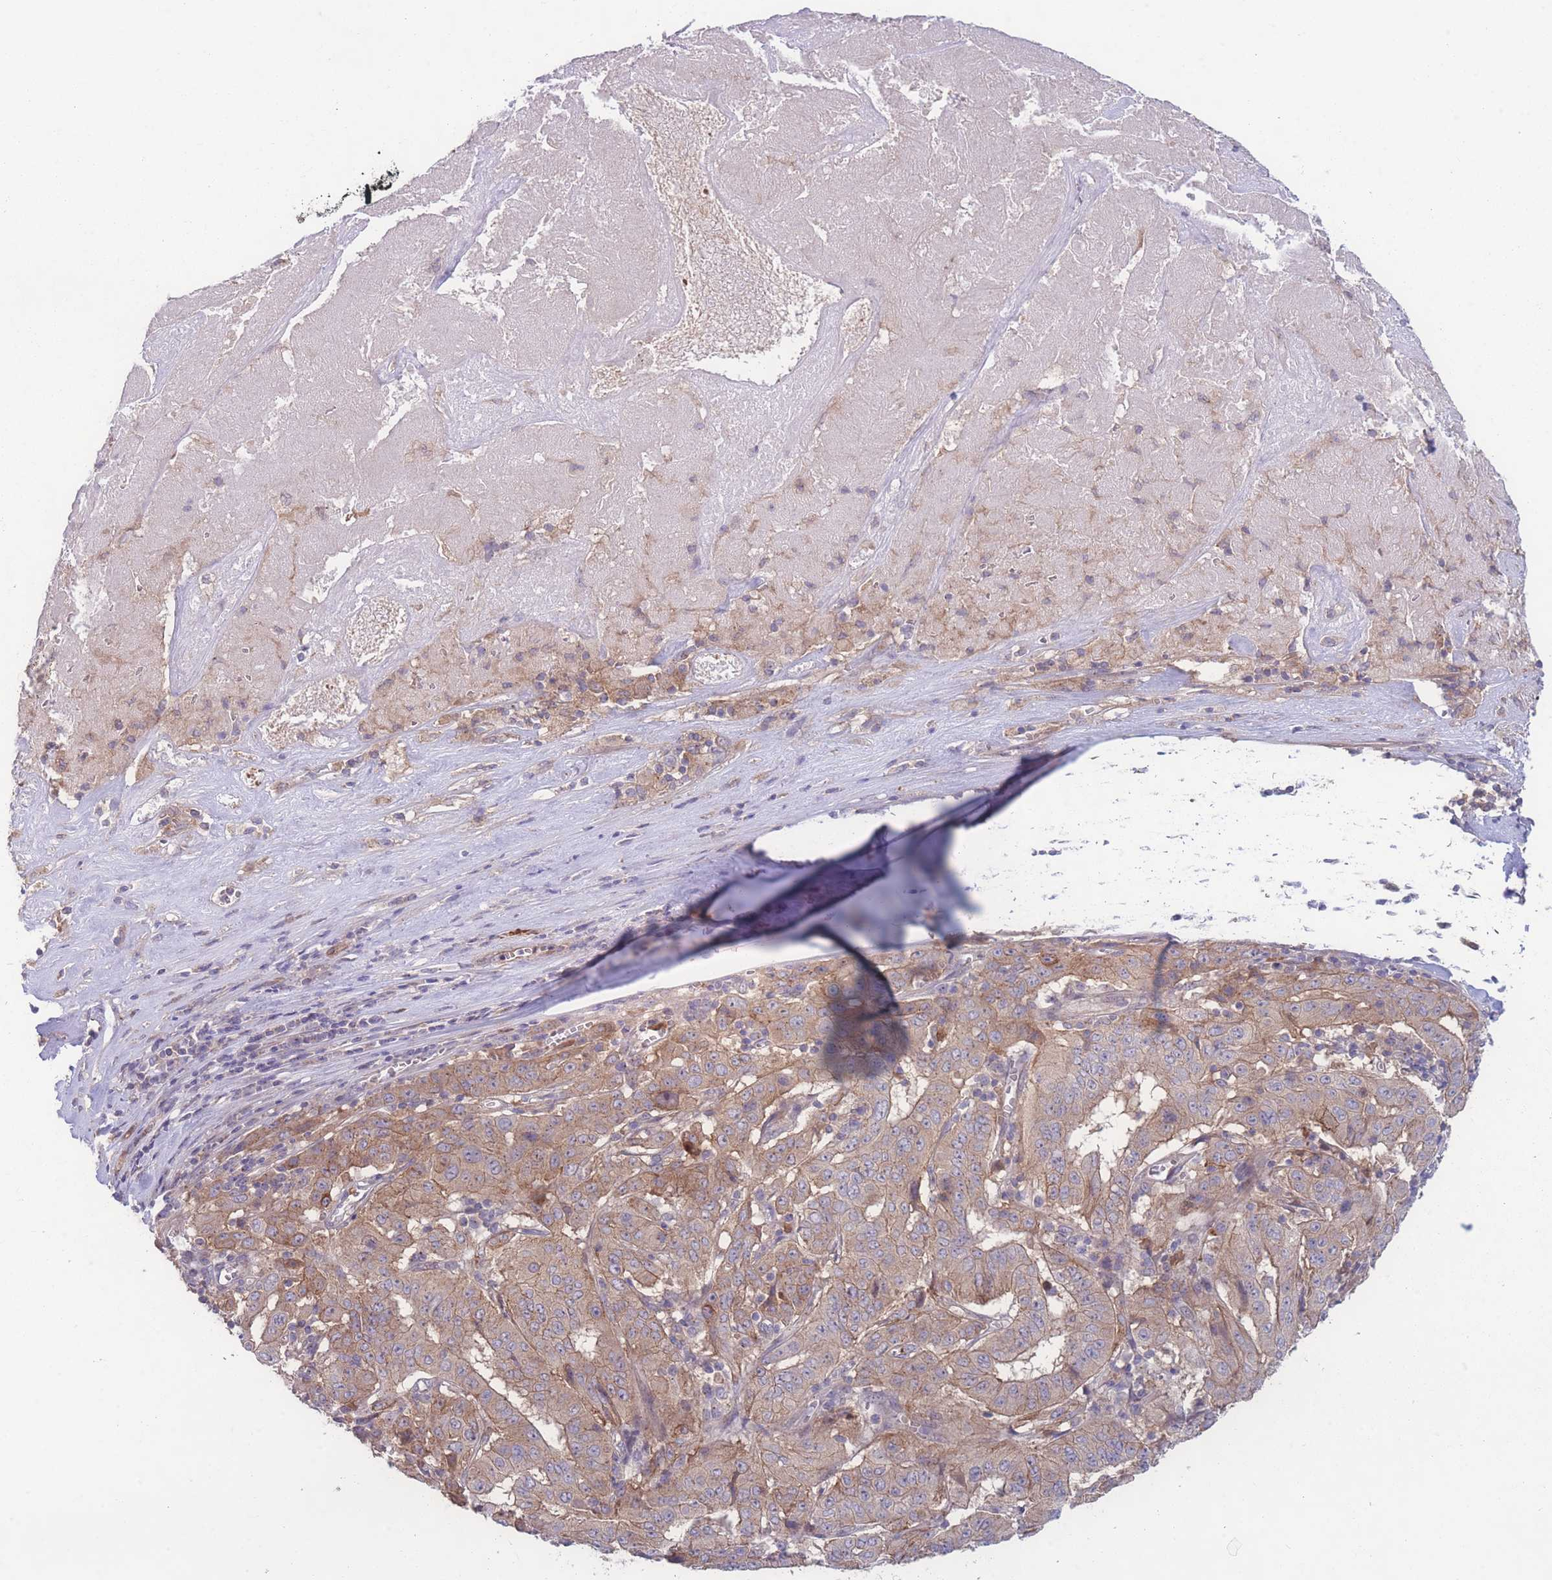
{"staining": {"intensity": "moderate", "quantity": ">75%", "location": "cytoplasmic/membranous"}, "tissue": "pancreatic cancer", "cell_type": "Tumor cells", "image_type": "cancer", "snomed": [{"axis": "morphology", "description": "Adenocarcinoma, NOS"}, {"axis": "topography", "description": "Pancreas"}], "caption": "A photomicrograph showing moderate cytoplasmic/membranous staining in approximately >75% of tumor cells in adenocarcinoma (pancreatic), as visualized by brown immunohistochemical staining.", "gene": "STEAP3", "patient": {"sex": "male", "age": 63}}